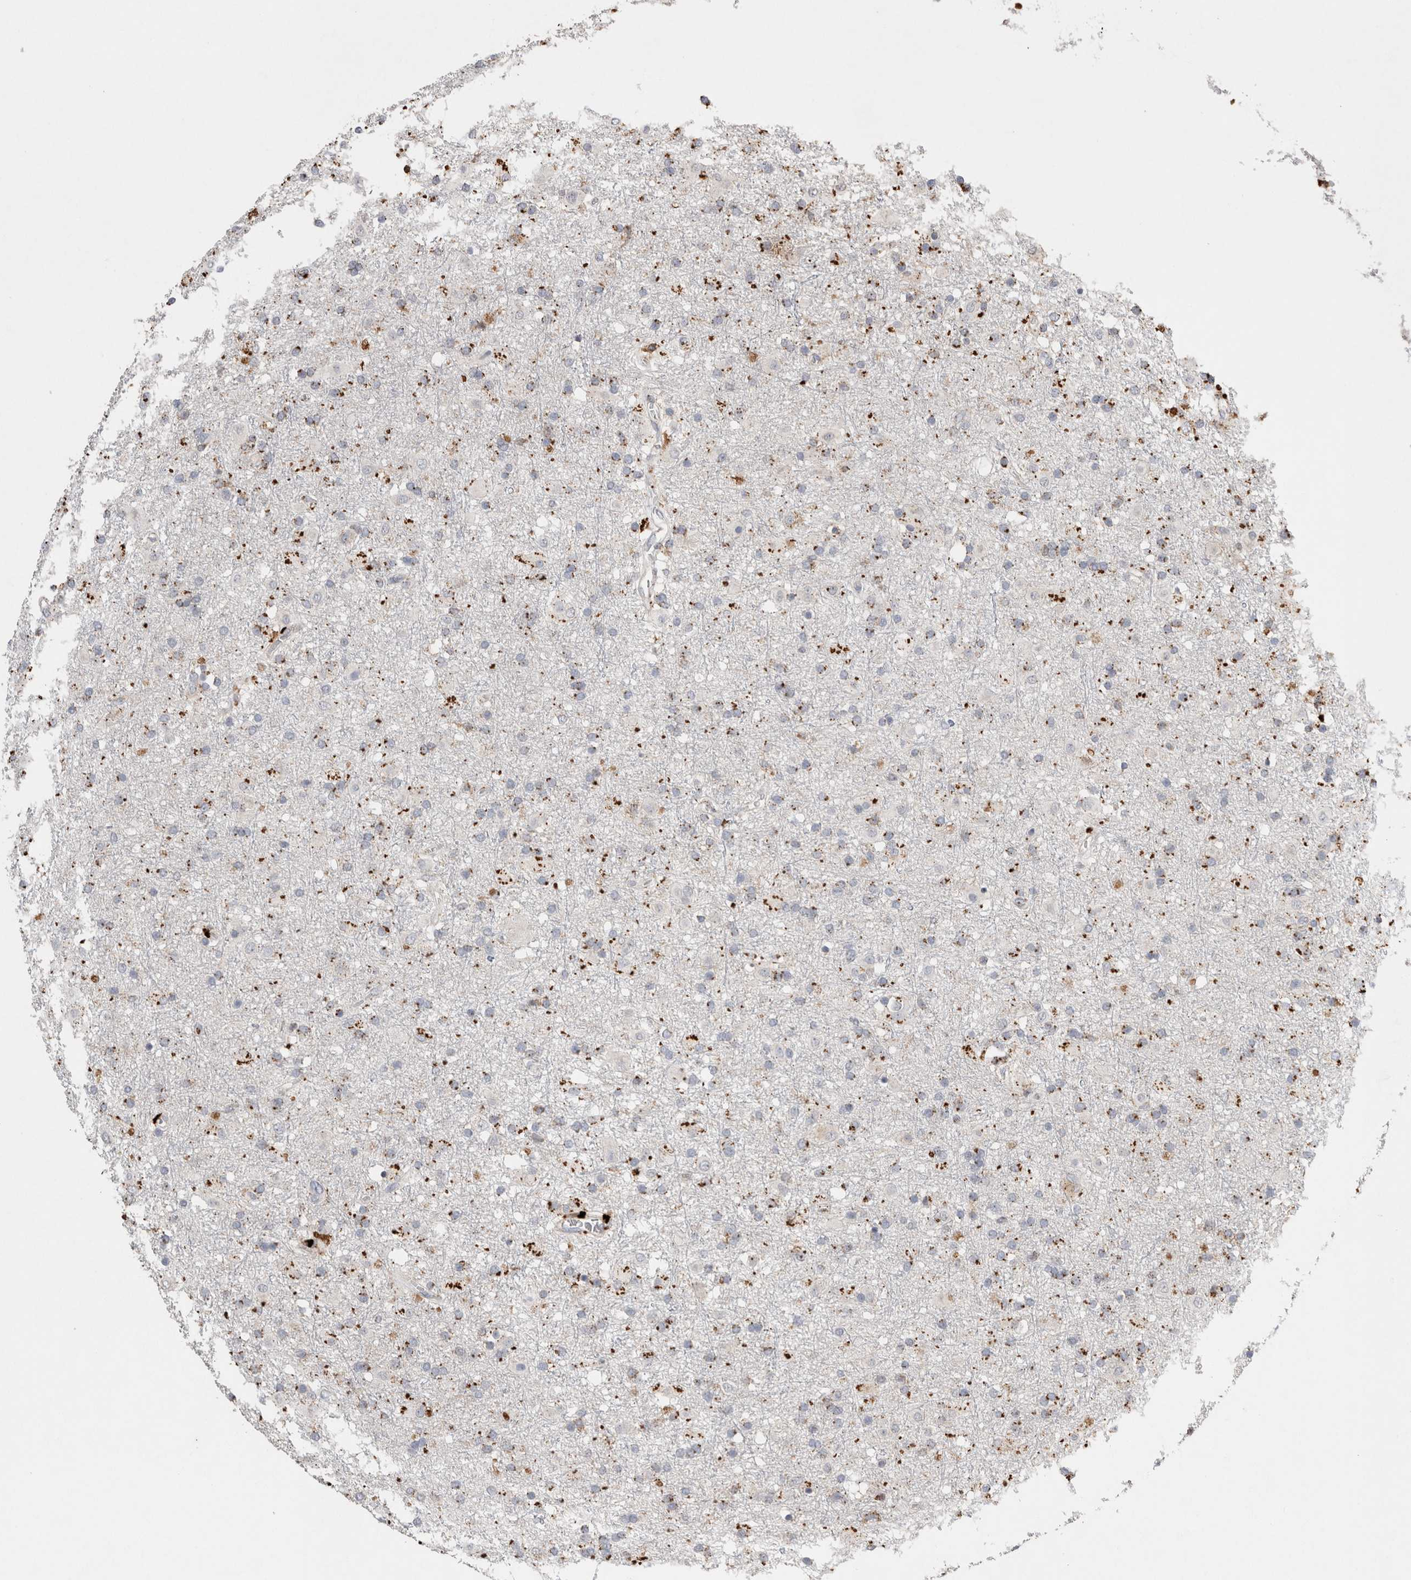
{"staining": {"intensity": "moderate", "quantity": "25%-75%", "location": "cytoplasmic/membranous"}, "tissue": "glioma", "cell_type": "Tumor cells", "image_type": "cancer", "snomed": [{"axis": "morphology", "description": "Glioma, malignant, Low grade"}, {"axis": "topography", "description": "Brain"}], "caption": "A photomicrograph showing moderate cytoplasmic/membranous staining in approximately 25%-75% of tumor cells in glioma, as visualized by brown immunohistochemical staining.", "gene": "CTSA", "patient": {"sex": "male", "age": 65}}